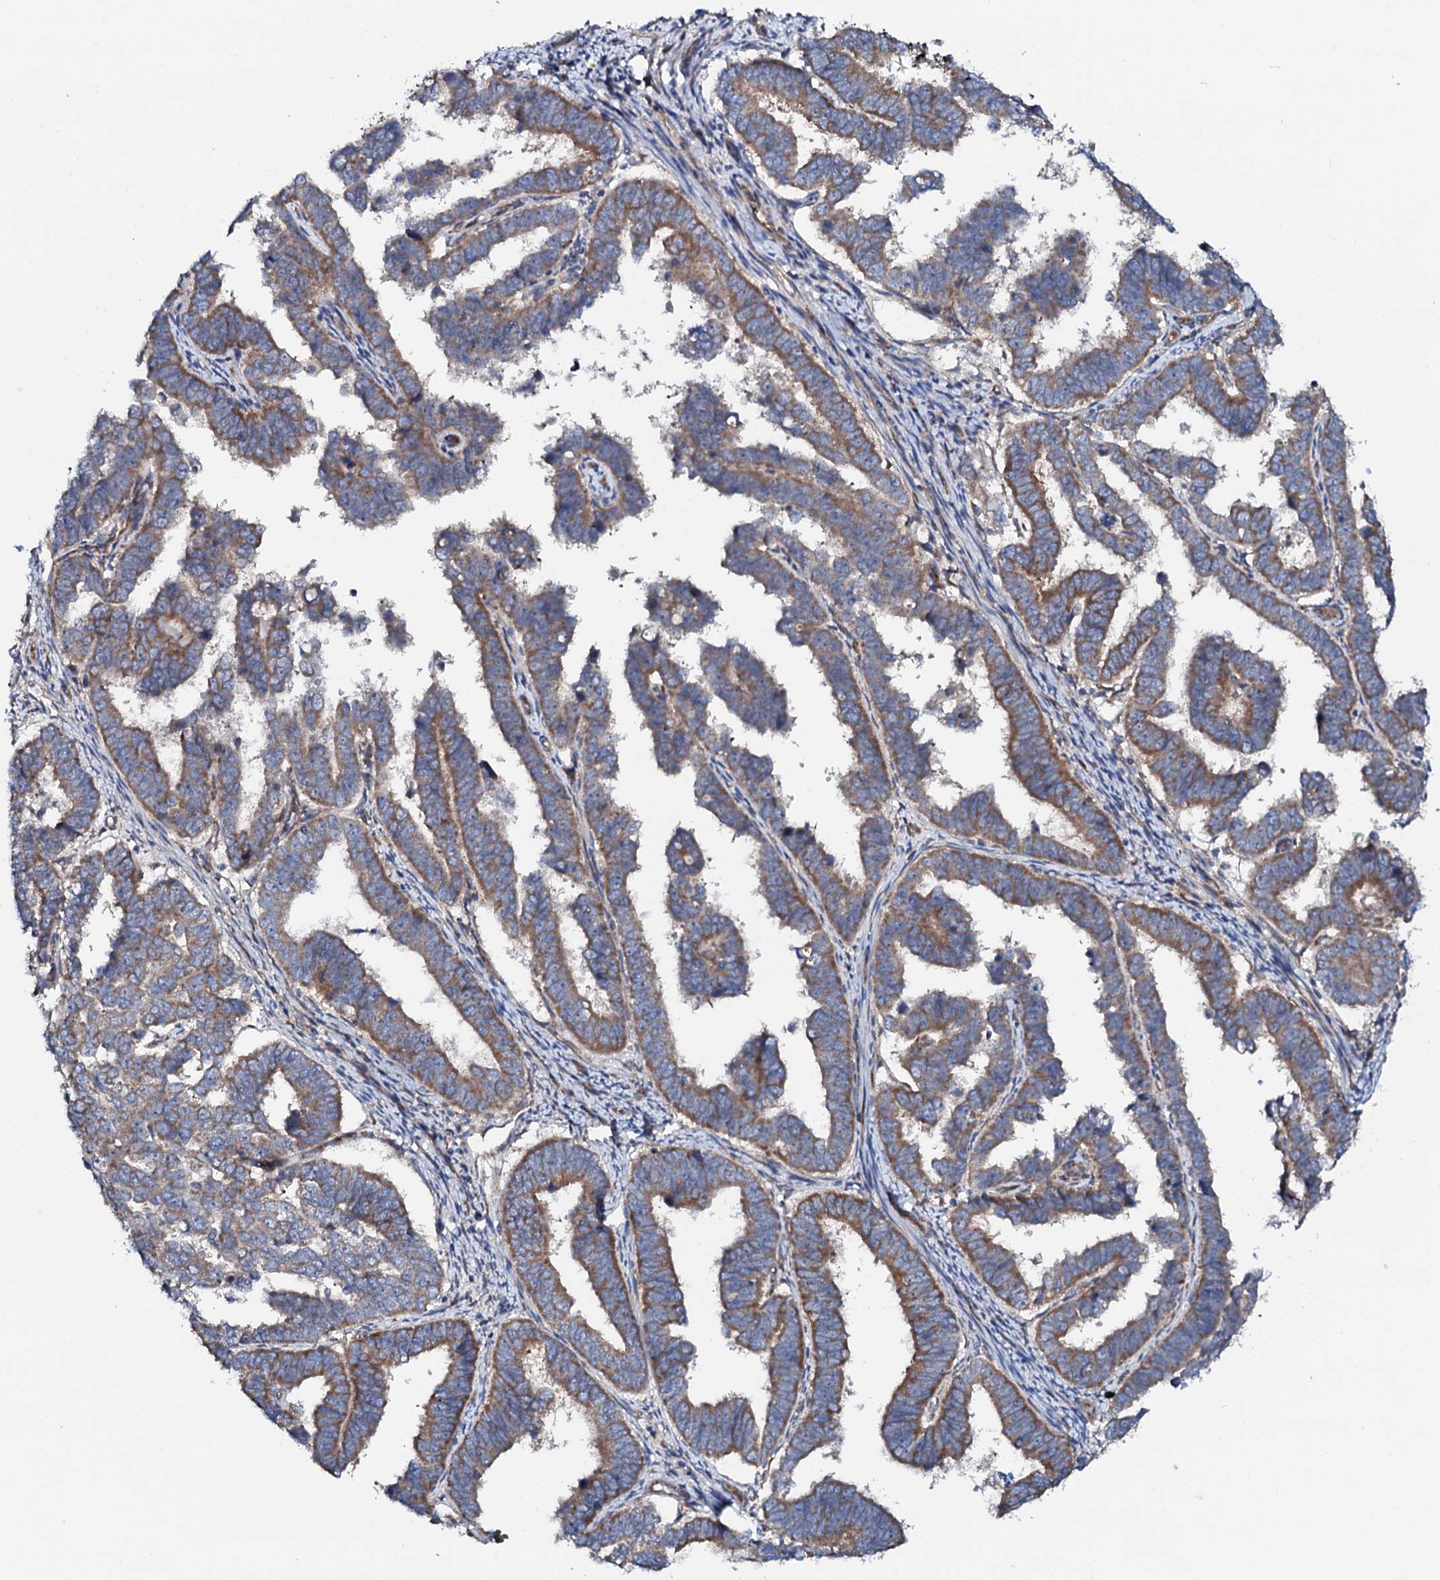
{"staining": {"intensity": "moderate", "quantity": ">75%", "location": "cytoplasmic/membranous"}, "tissue": "endometrial cancer", "cell_type": "Tumor cells", "image_type": "cancer", "snomed": [{"axis": "morphology", "description": "Adenocarcinoma, NOS"}, {"axis": "topography", "description": "Endometrium"}], "caption": "A brown stain shows moderate cytoplasmic/membranous expression of a protein in human endometrial cancer (adenocarcinoma) tumor cells.", "gene": "STARD13", "patient": {"sex": "female", "age": 75}}